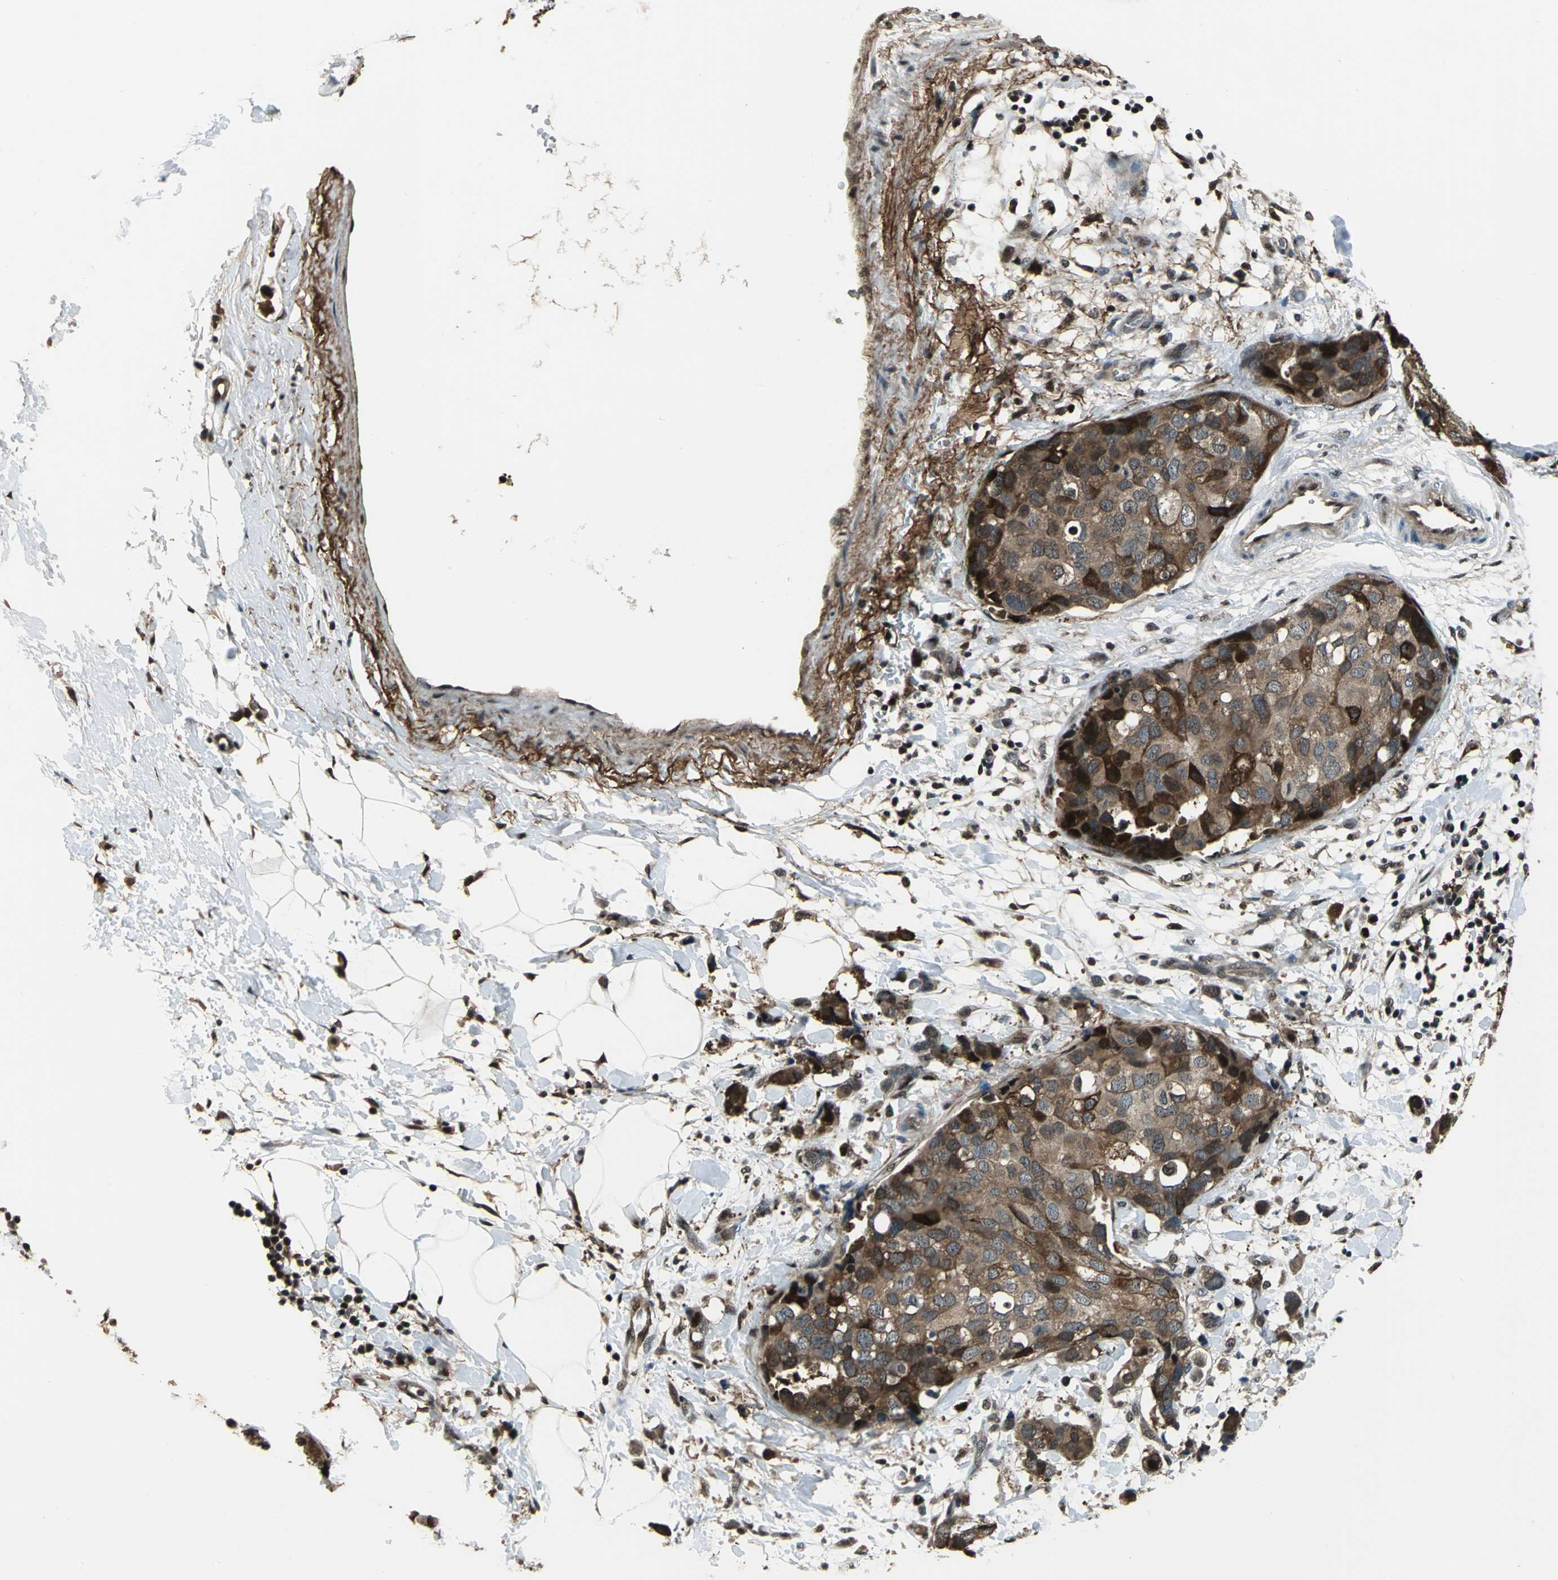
{"staining": {"intensity": "strong", "quantity": "25%-75%", "location": "cytoplasmic/membranous,nuclear"}, "tissue": "breast cancer", "cell_type": "Tumor cells", "image_type": "cancer", "snomed": [{"axis": "morphology", "description": "Normal tissue, NOS"}, {"axis": "morphology", "description": "Duct carcinoma"}, {"axis": "topography", "description": "Breast"}], "caption": "IHC (DAB) staining of human breast infiltrating ductal carcinoma exhibits strong cytoplasmic/membranous and nuclear protein positivity in approximately 25%-75% of tumor cells.", "gene": "MIS18BP1", "patient": {"sex": "female", "age": 50}}